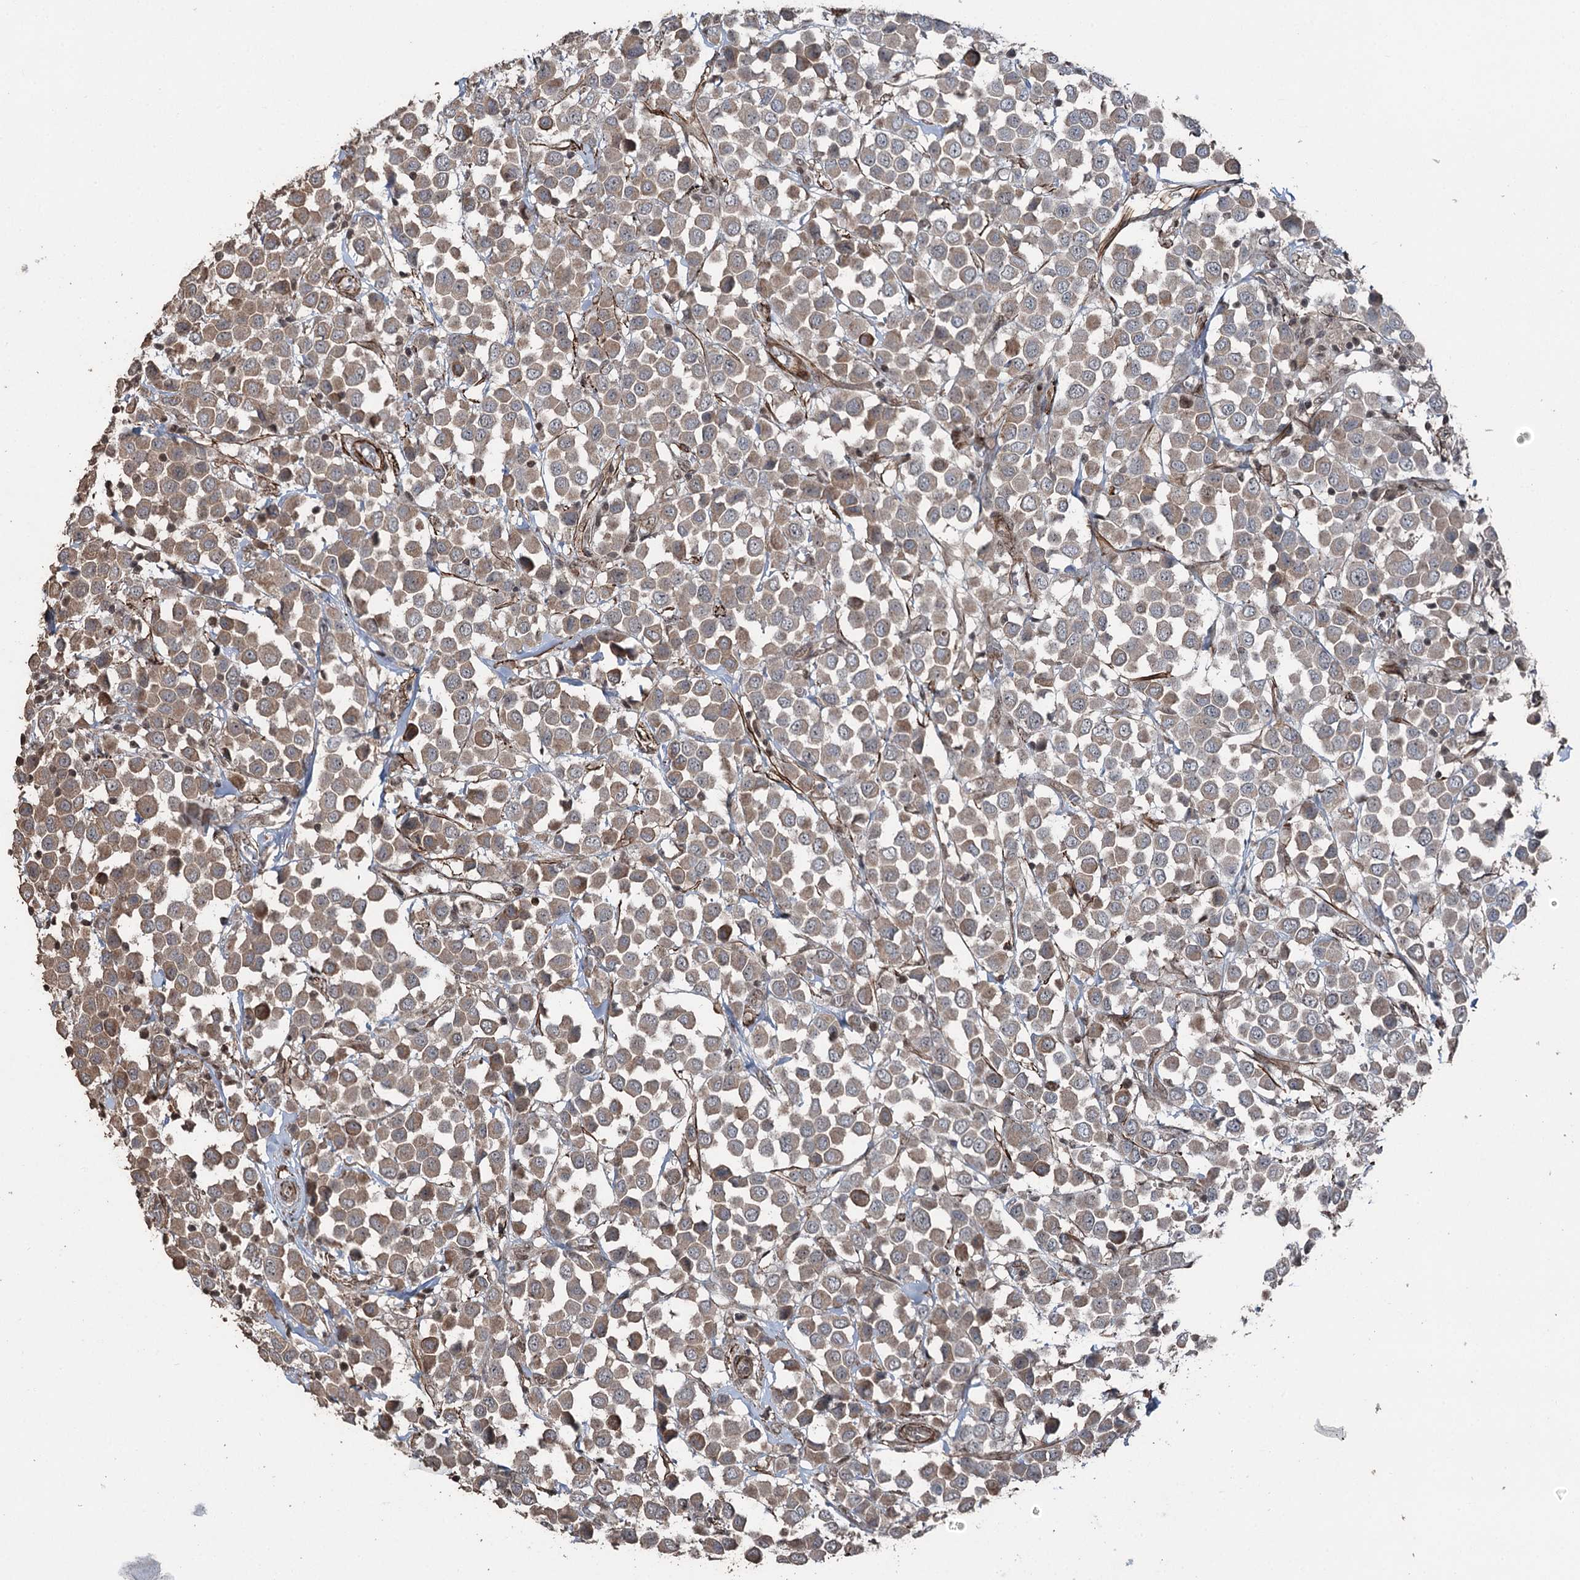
{"staining": {"intensity": "moderate", "quantity": ">75%", "location": "cytoplasmic/membranous"}, "tissue": "breast cancer", "cell_type": "Tumor cells", "image_type": "cancer", "snomed": [{"axis": "morphology", "description": "Duct carcinoma"}, {"axis": "topography", "description": "Breast"}], "caption": "An image of infiltrating ductal carcinoma (breast) stained for a protein reveals moderate cytoplasmic/membranous brown staining in tumor cells.", "gene": "CCDC82", "patient": {"sex": "female", "age": 61}}